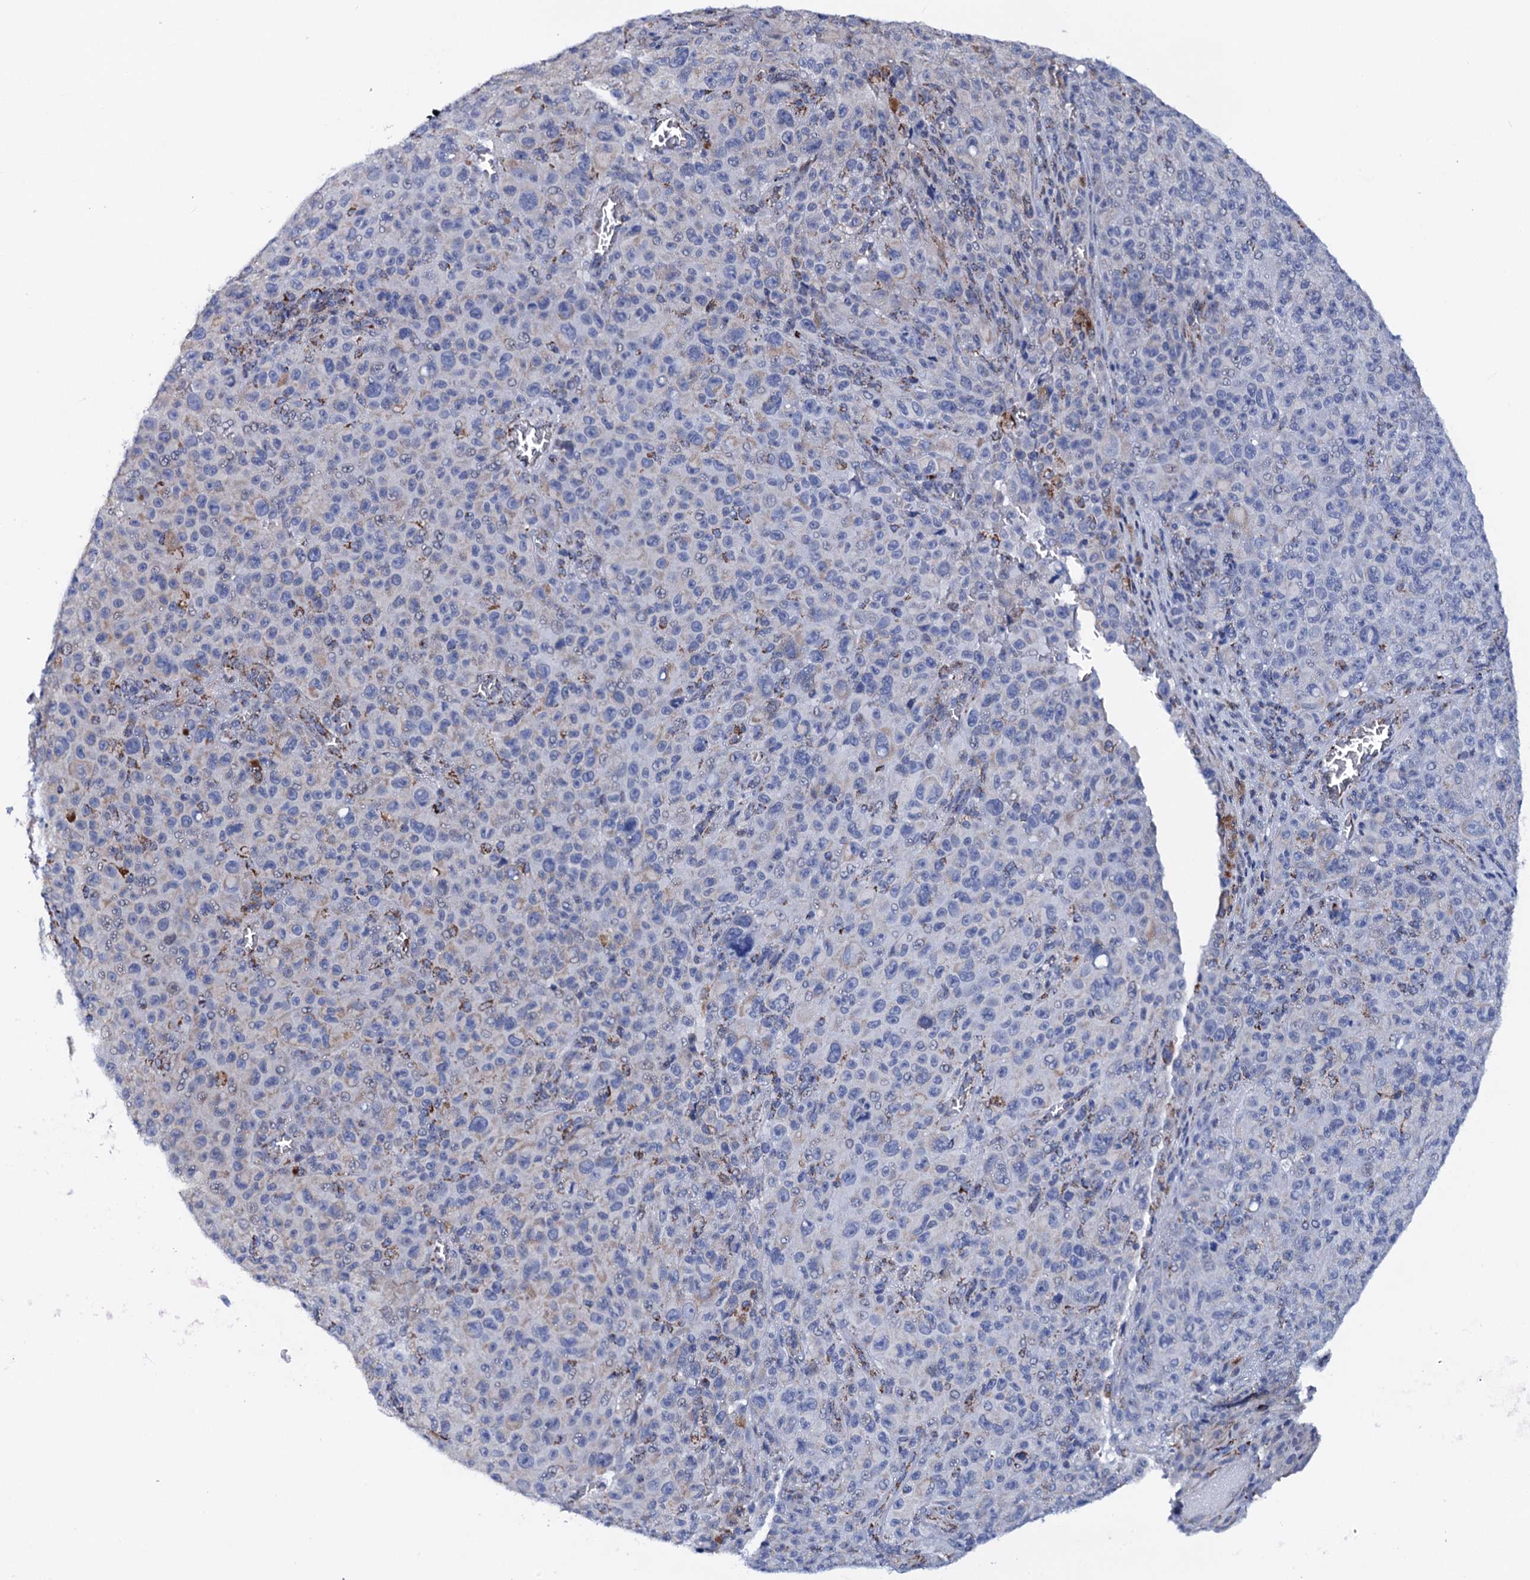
{"staining": {"intensity": "negative", "quantity": "none", "location": "none"}, "tissue": "melanoma", "cell_type": "Tumor cells", "image_type": "cancer", "snomed": [{"axis": "morphology", "description": "Malignant melanoma, NOS"}, {"axis": "topography", "description": "Skin"}], "caption": "Immunohistochemistry (IHC) image of neoplastic tissue: human melanoma stained with DAB (3,3'-diaminobenzidine) reveals no significant protein positivity in tumor cells.", "gene": "PTCD3", "patient": {"sex": "female", "age": 82}}